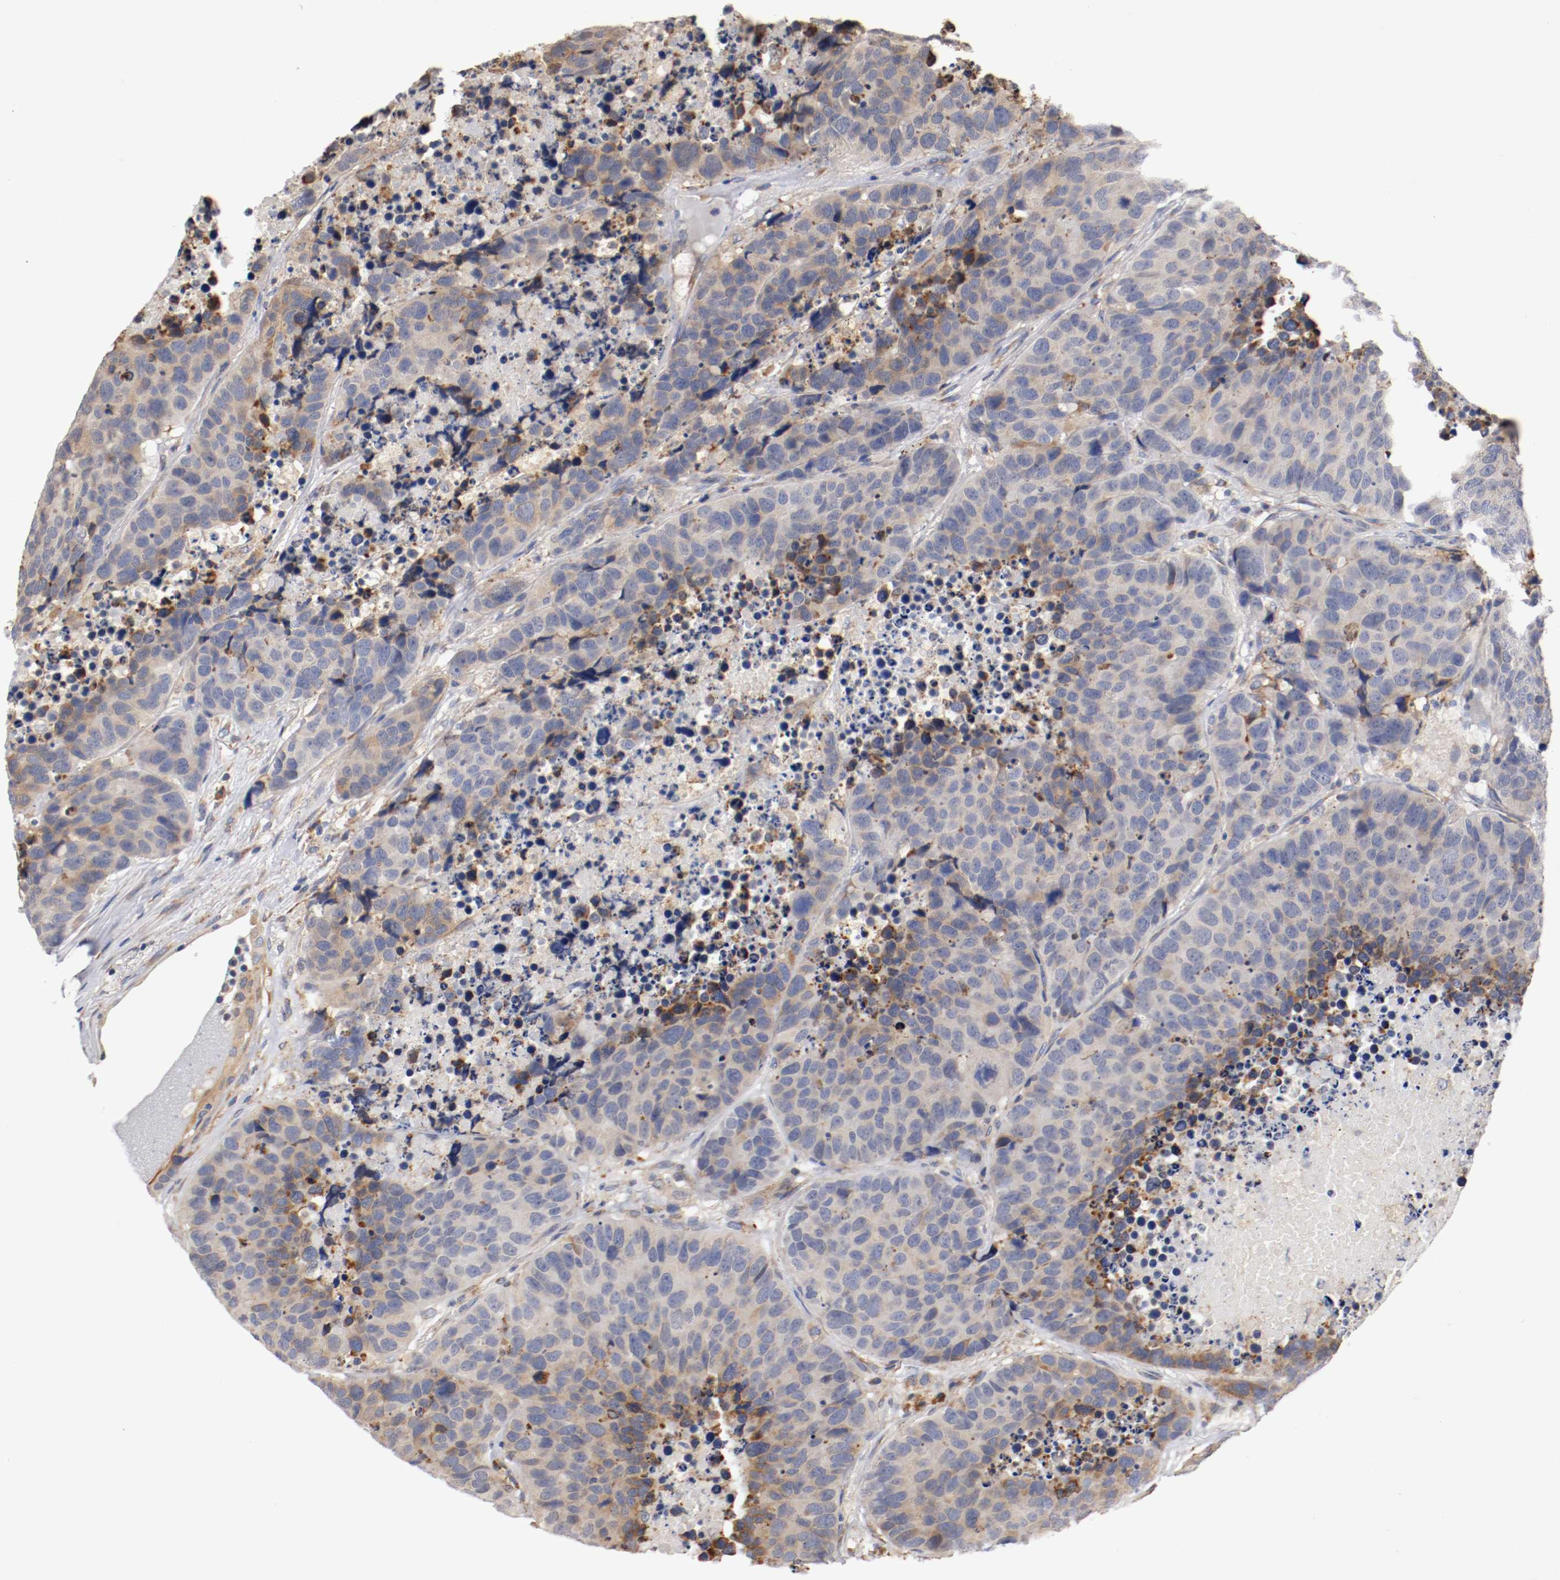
{"staining": {"intensity": "weak", "quantity": "25%-75%", "location": "cytoplasmic/membranous"}, "tissue": "carcinoid", "cell_type": "Tumor cells", "image_type": "cancer", "snomed": [{"axis": "morphology", "description": "Carcinoid, malignant, NOS"}, {"axis": "topography", "description": "Lung"}], "caption": "An image showing weak cytoplasmic/membranous expression in about 25%-75% of tumor cells in carcinoid (malignant), as visualized by brown immunohistochemical staining.", "gene": "TNFSF13", "patient": {"sex": "male", "age": 60}}